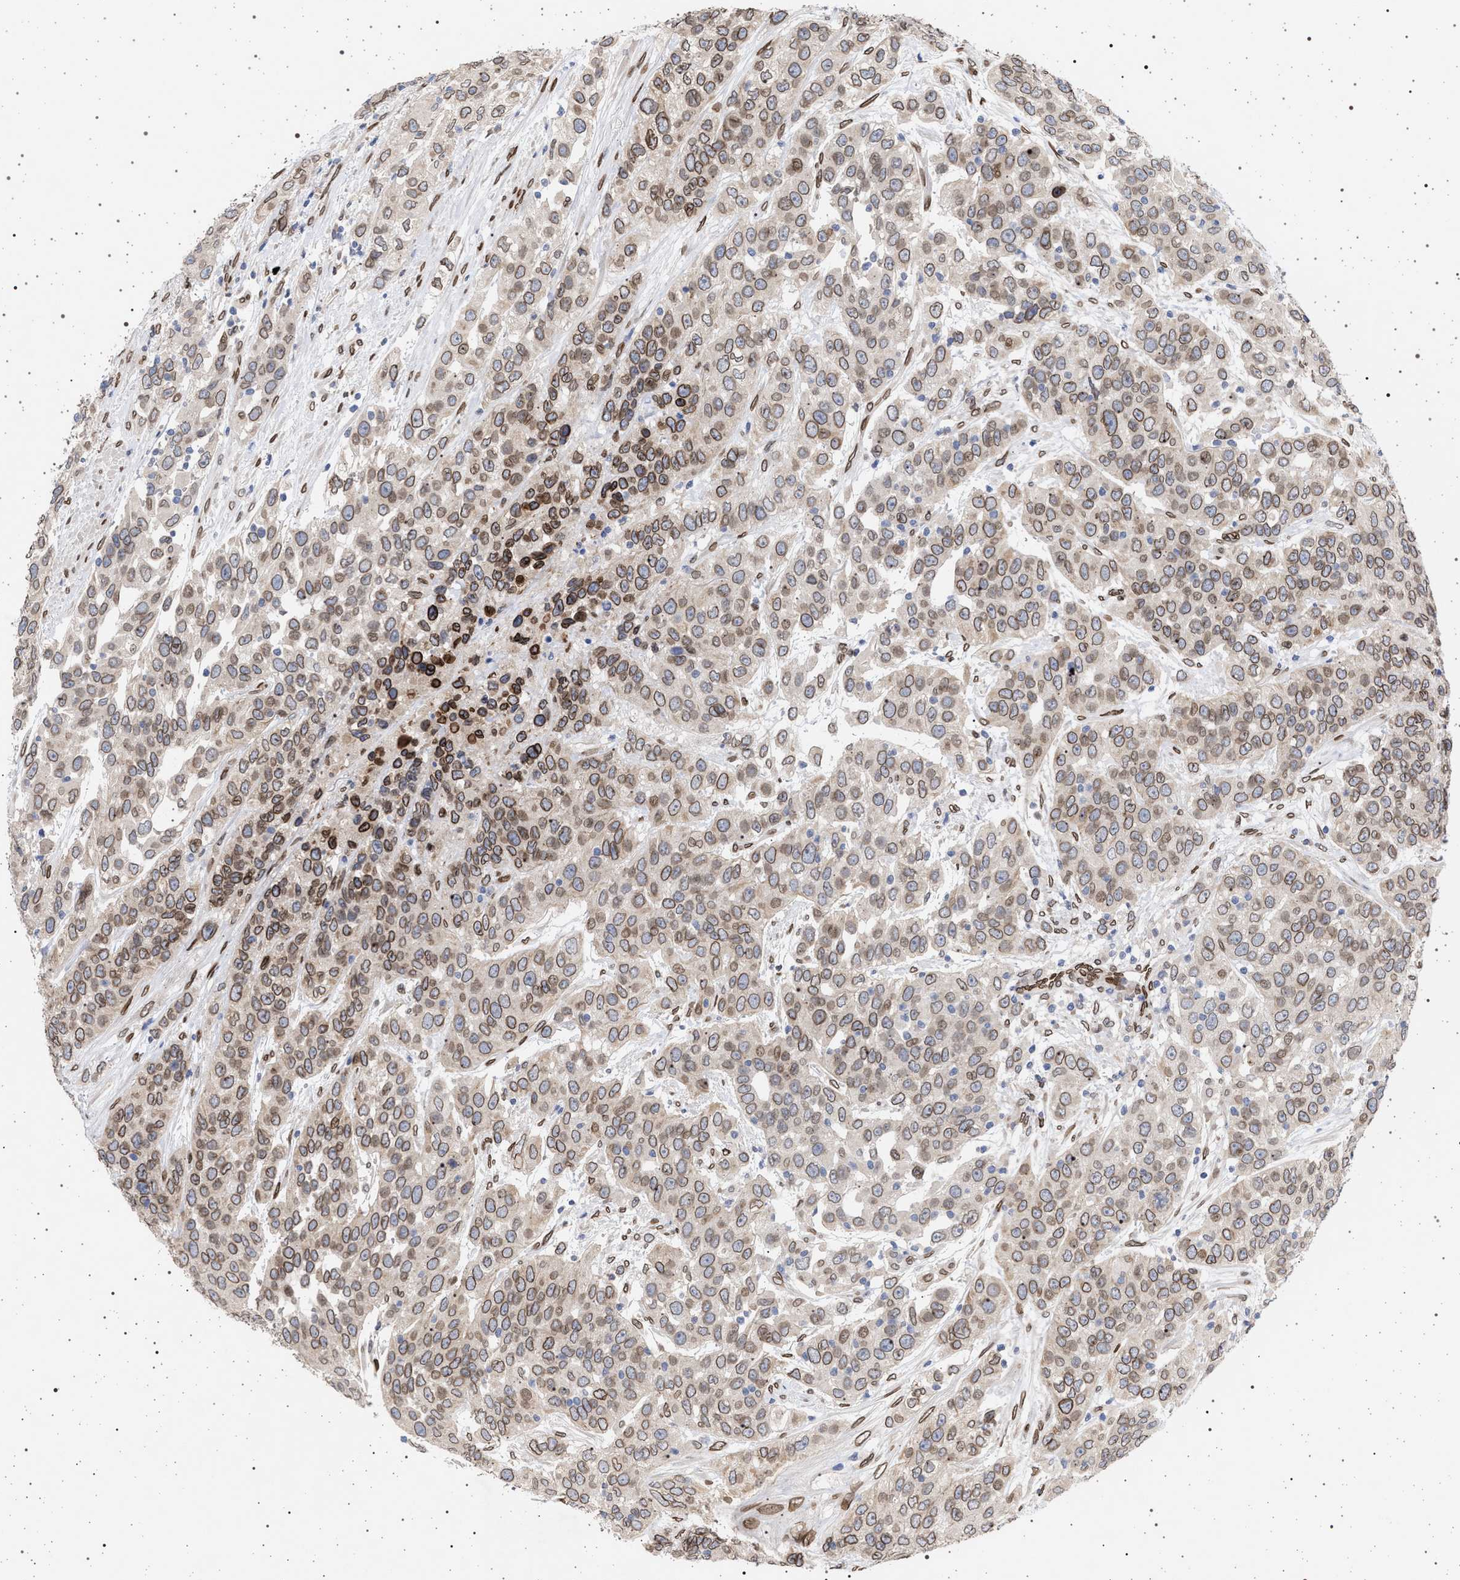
{"staining": {"intensity": "moderate", "quantity": ">75%", "location": "cytoplasmic/membranous,nuclear"}, "tissue": "urothelial cancer", "cell_type": "Tumor cells", "image_type": "cancer", "snomed": [{"axis": "morphology", "description": "Urothelial carcinoma, High grade"}, {"axis": "topography", "description": "Urinary bladder"}], "caption": "Protein analysis of urothelial cancer tissue shows moderate cytoplasmic/membranous and nuclear positivity in about >75% of tumor cells.", "gene": "ING2", "patient": {"sex": "female", "age": 80}}